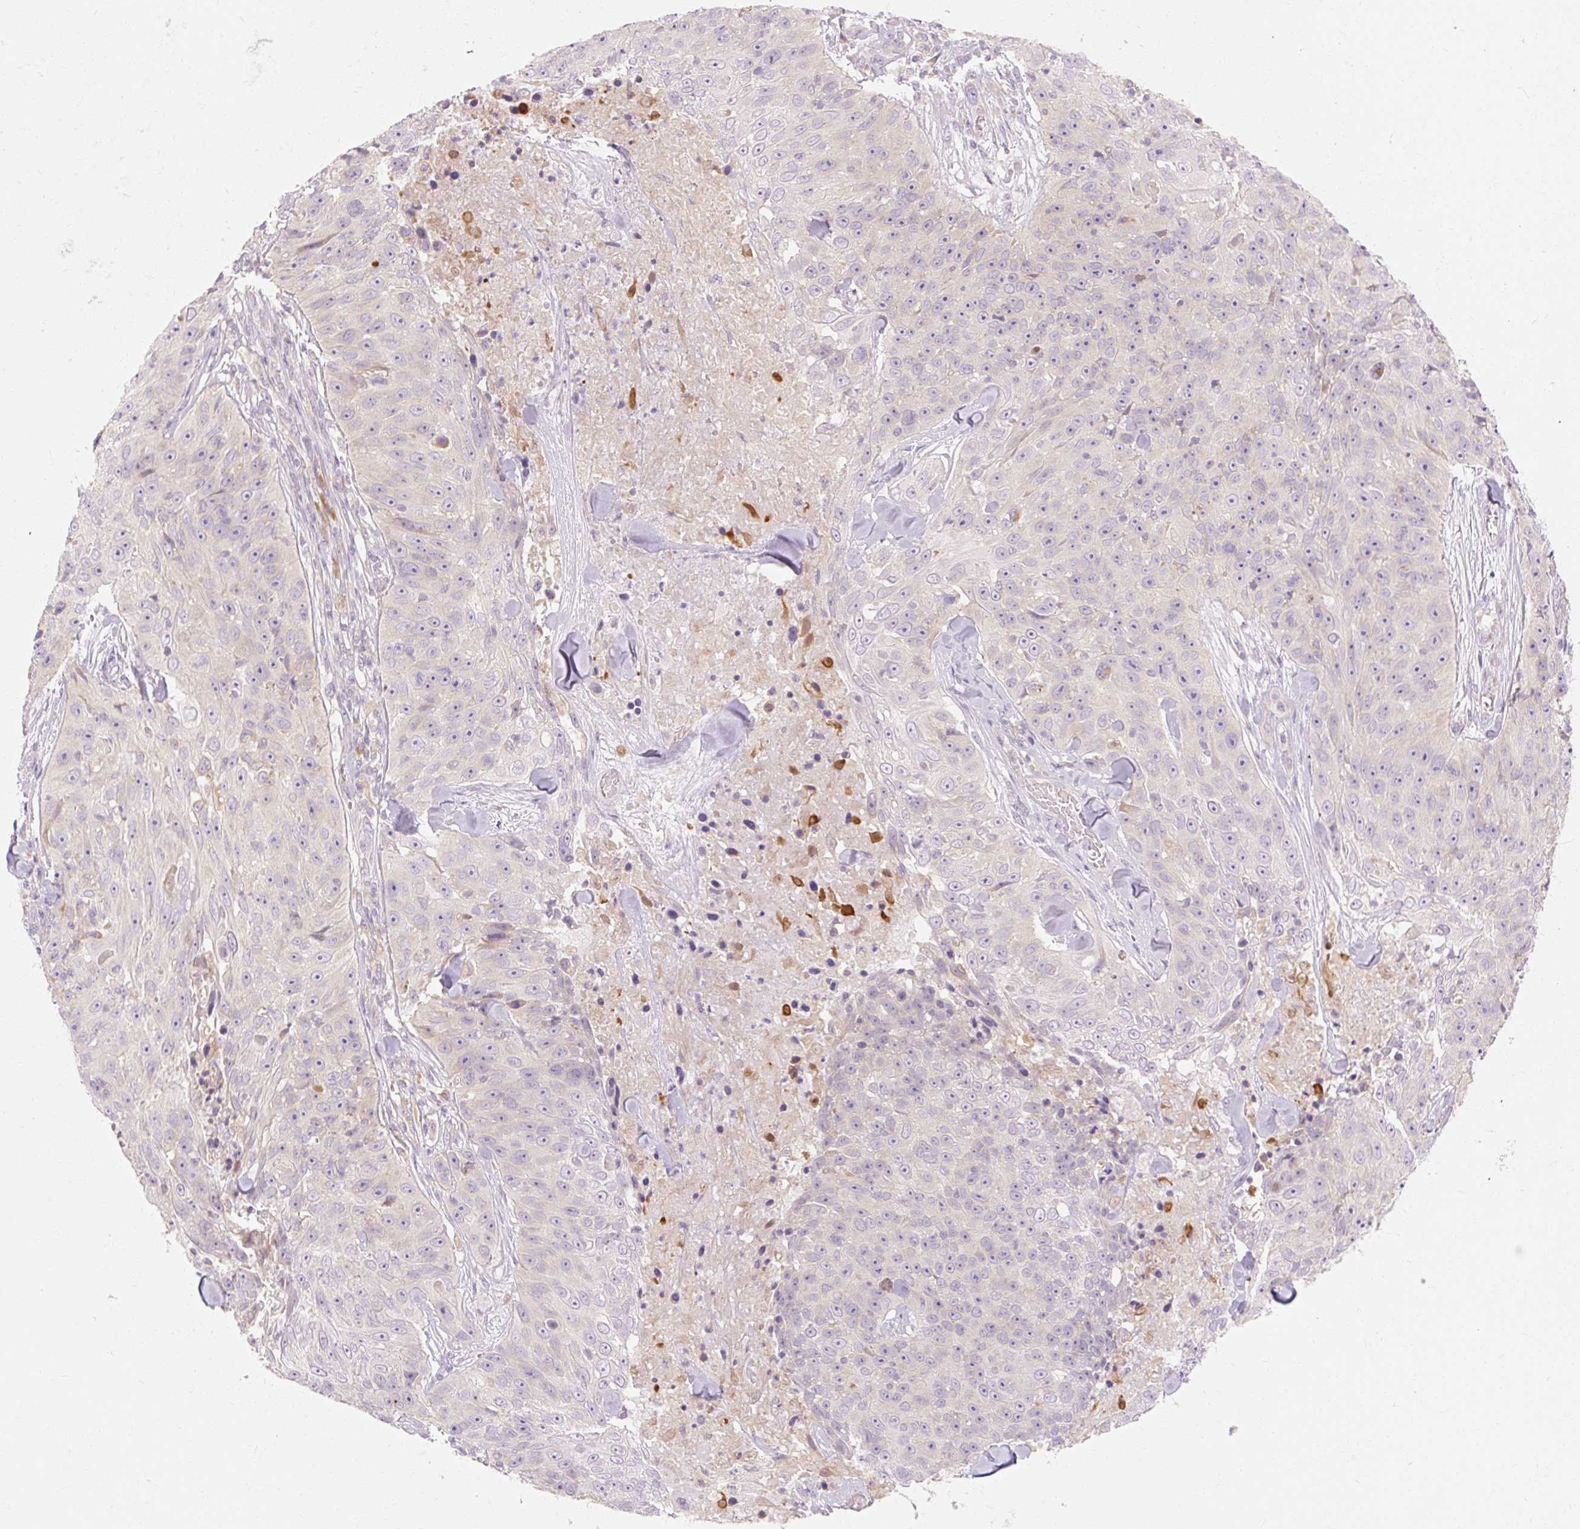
{"staining": {"intensity": "negative", "quantity": "none", "location": "none"}, "tissue": "skin cancer", "cell_type": "Tumor cells", "image_type": "cancer", "snomed": [{"axis": "morphology", "description": "Squamous cell carcinoma, NOS"}, {"axis": "topography", "description": "Skin"}], "caption": "IHC micrograph of squamous cell carcinoma (skin) stained for a protein (brown), which exhibits no positivity in tumor cells.", "gene": "MYO1D", "patient": {"sex": "female", "age": 87}}